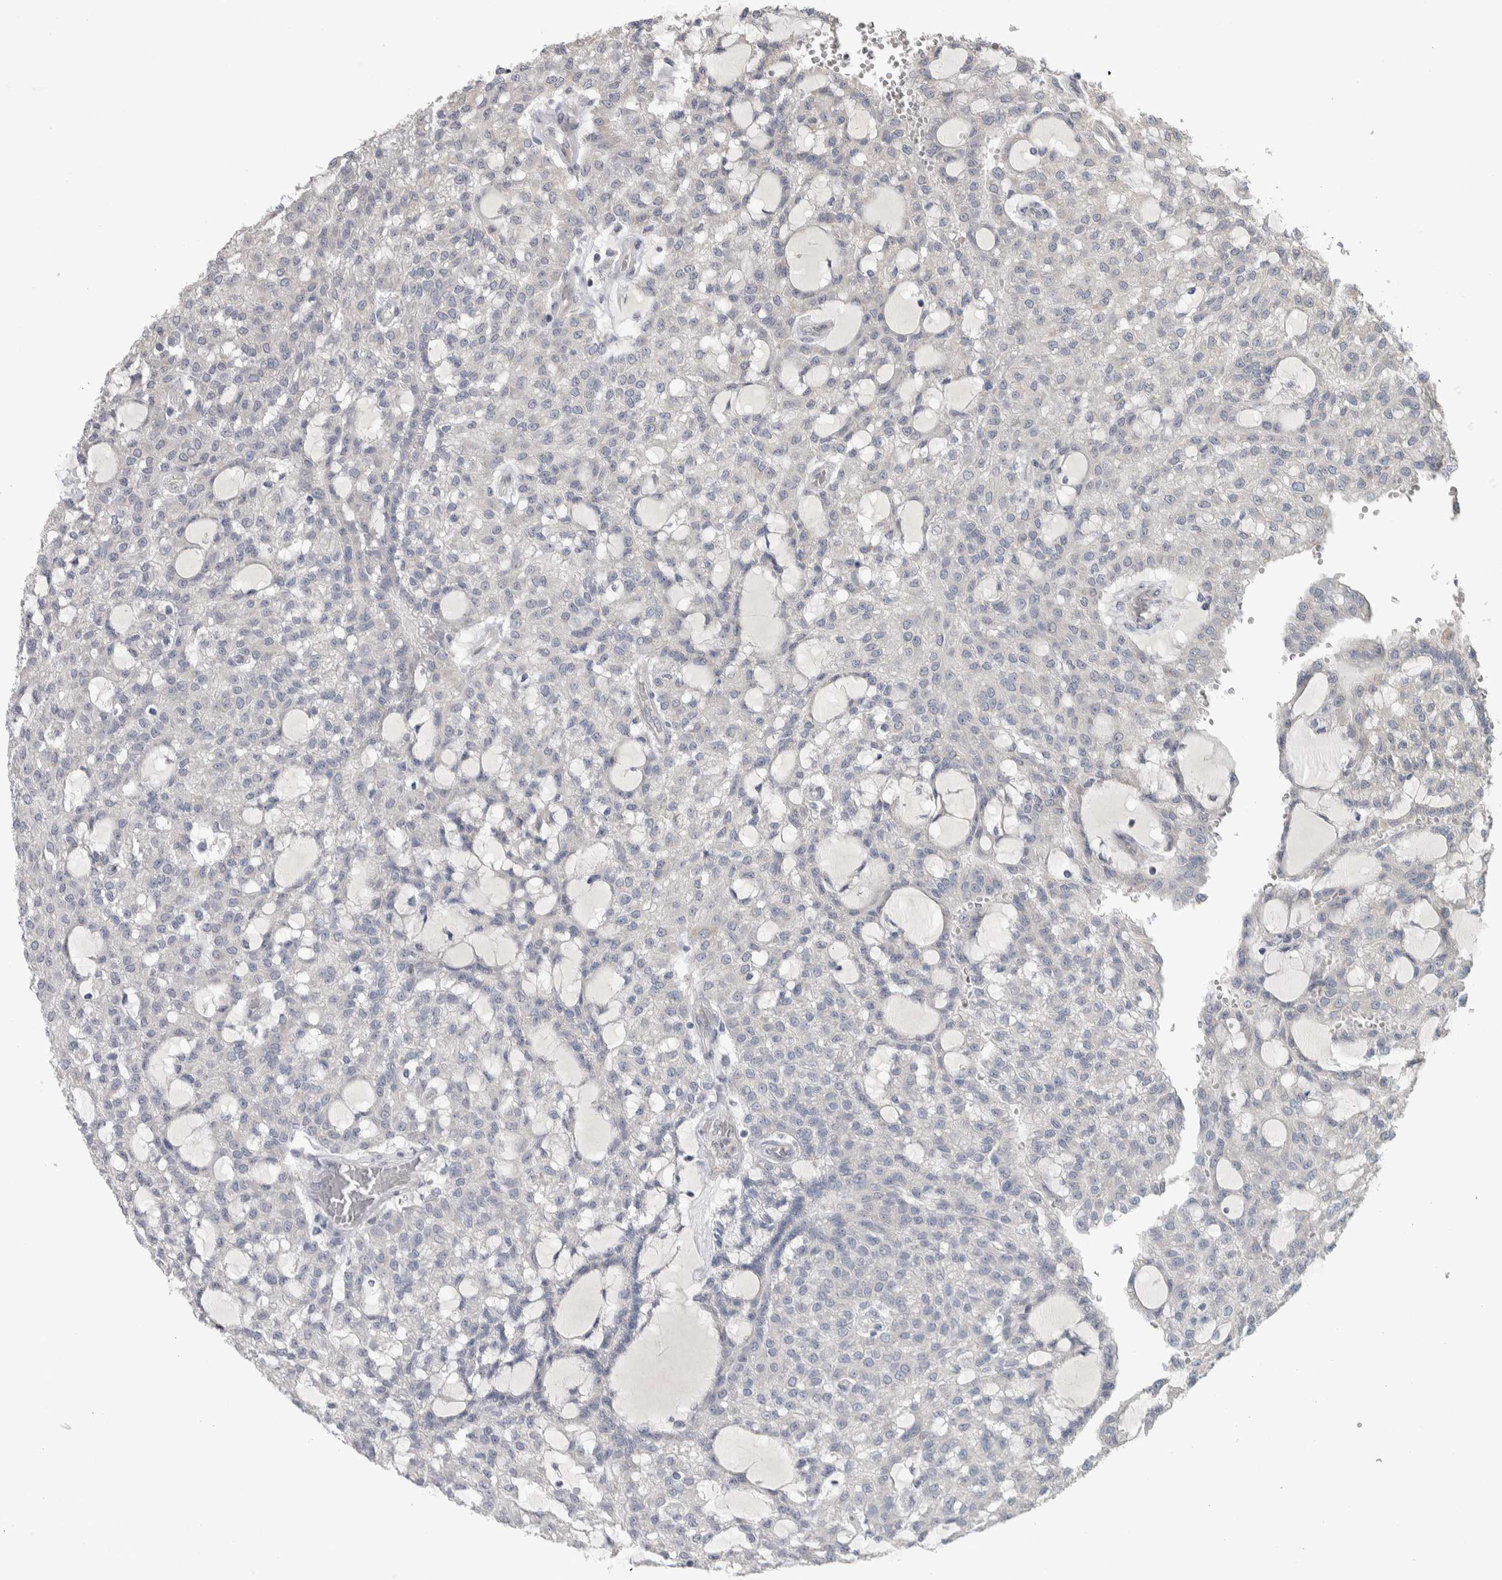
{"staining": {"intensity": "negative", "quantity": "none", "location": "none"}, "tissue": "renal cancer", "cell_type": "Tumor cells", "image_type": "cancer", "snomed": [{"axis": "morphology", "description": "Adenocarcinoma, NOS"}, {"axis": "topography", "description": "Kidney"}], "caption": "The histopathology image reveals no staining of tumor cells in renal cancer (adenocarcinoma).", "gene": "SRP68", "patient": {"sex": "male", "age": 63}}